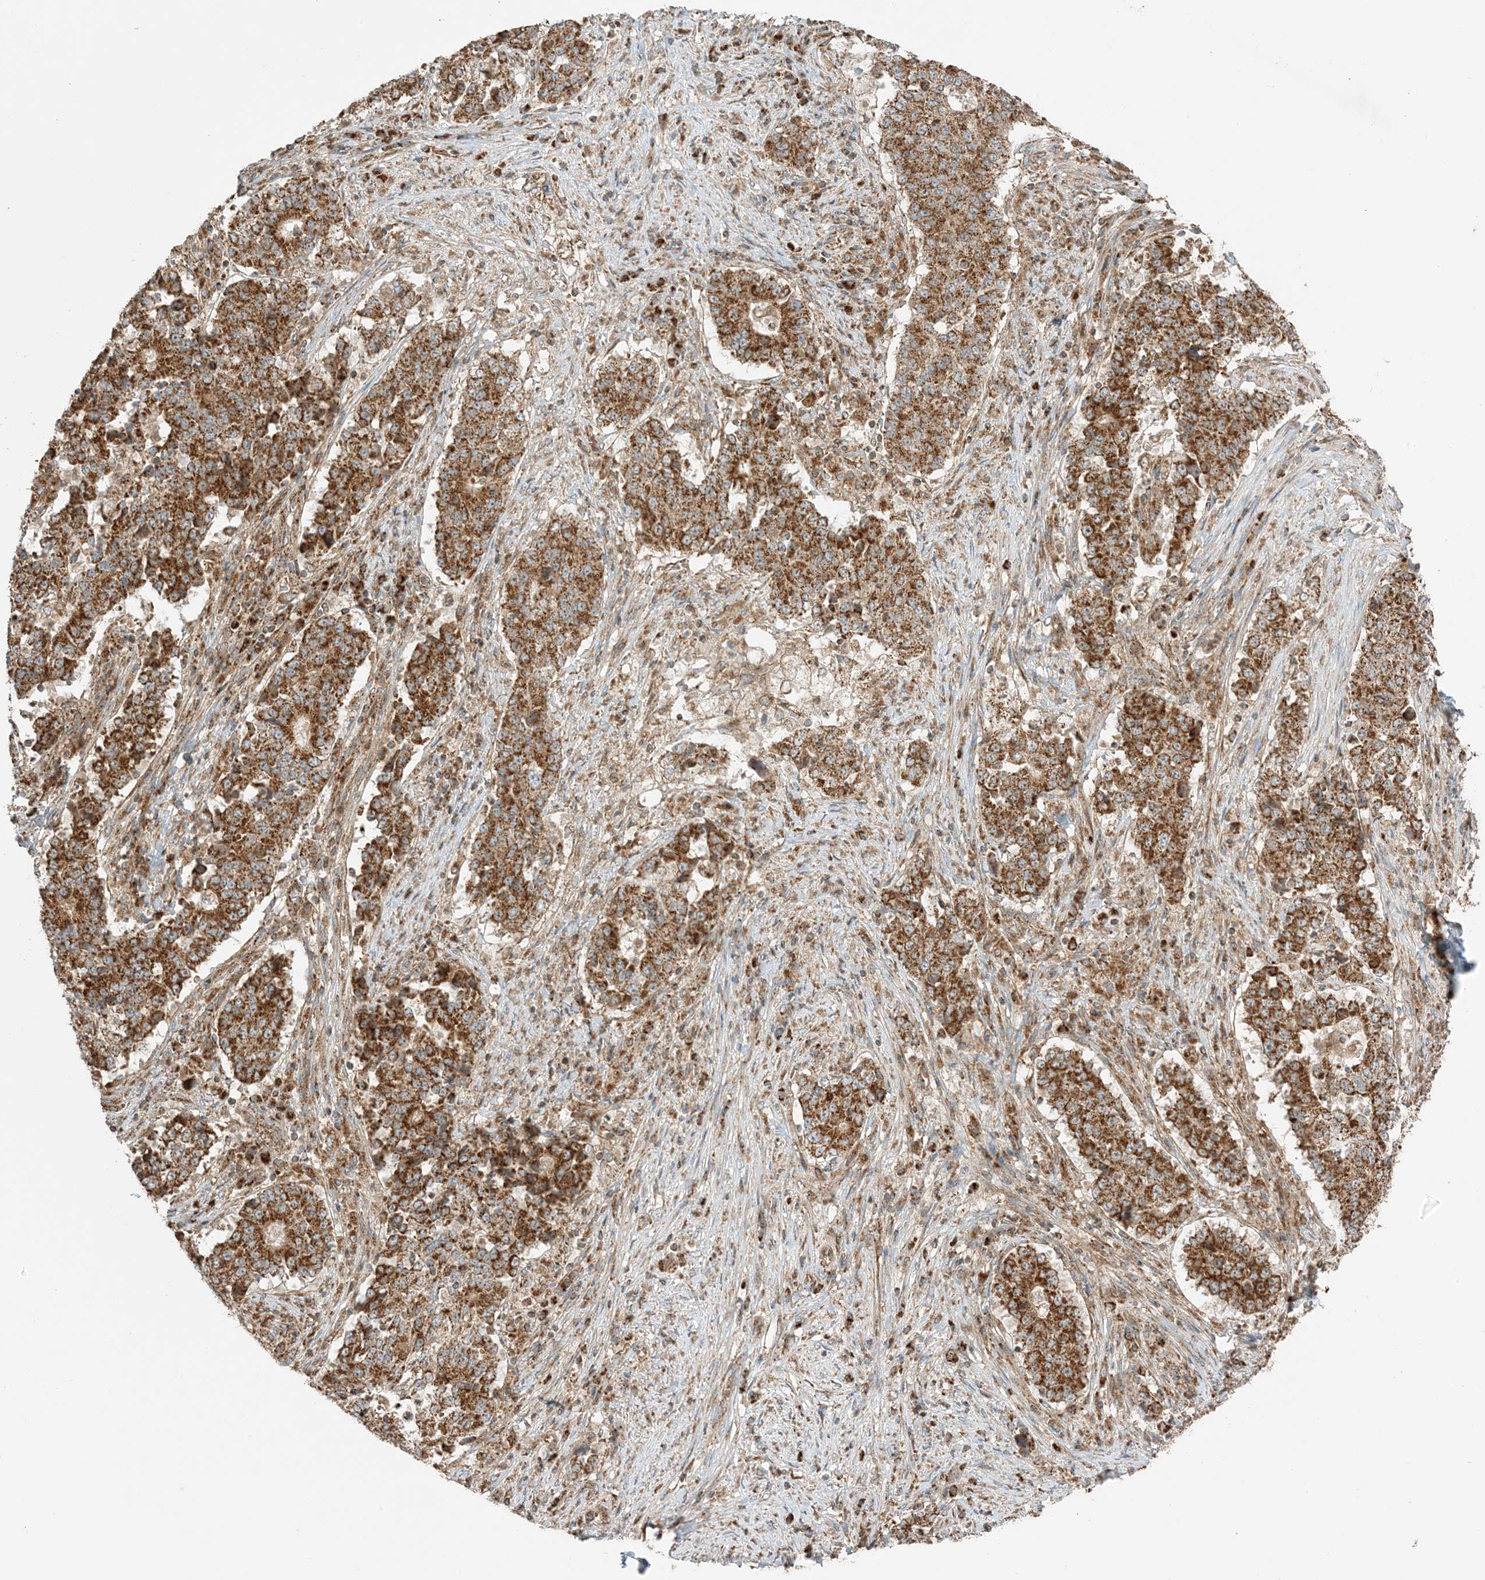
{"staining": {"intensity": "strong", "quantity": ">75%", "location": "cytoplasmic/membranous"}, "tissue": "stomach cancer", "cell_type": "Tumor cells", "image_type": "cancer", "snomed": [{"axis": "morphology", "description": "Adenocarcinoma, NOS"}, {"axis": "topography", "description": "Stomach"}], "caption": "This is a histology image of immunohistochemistry staining of stomach adenocarcinoma, which shows strong expression in the cytoplasmic/membranous of tumor cells.", "gene": "N4BP3", "patient": {"sex": "male", "age": 59}}